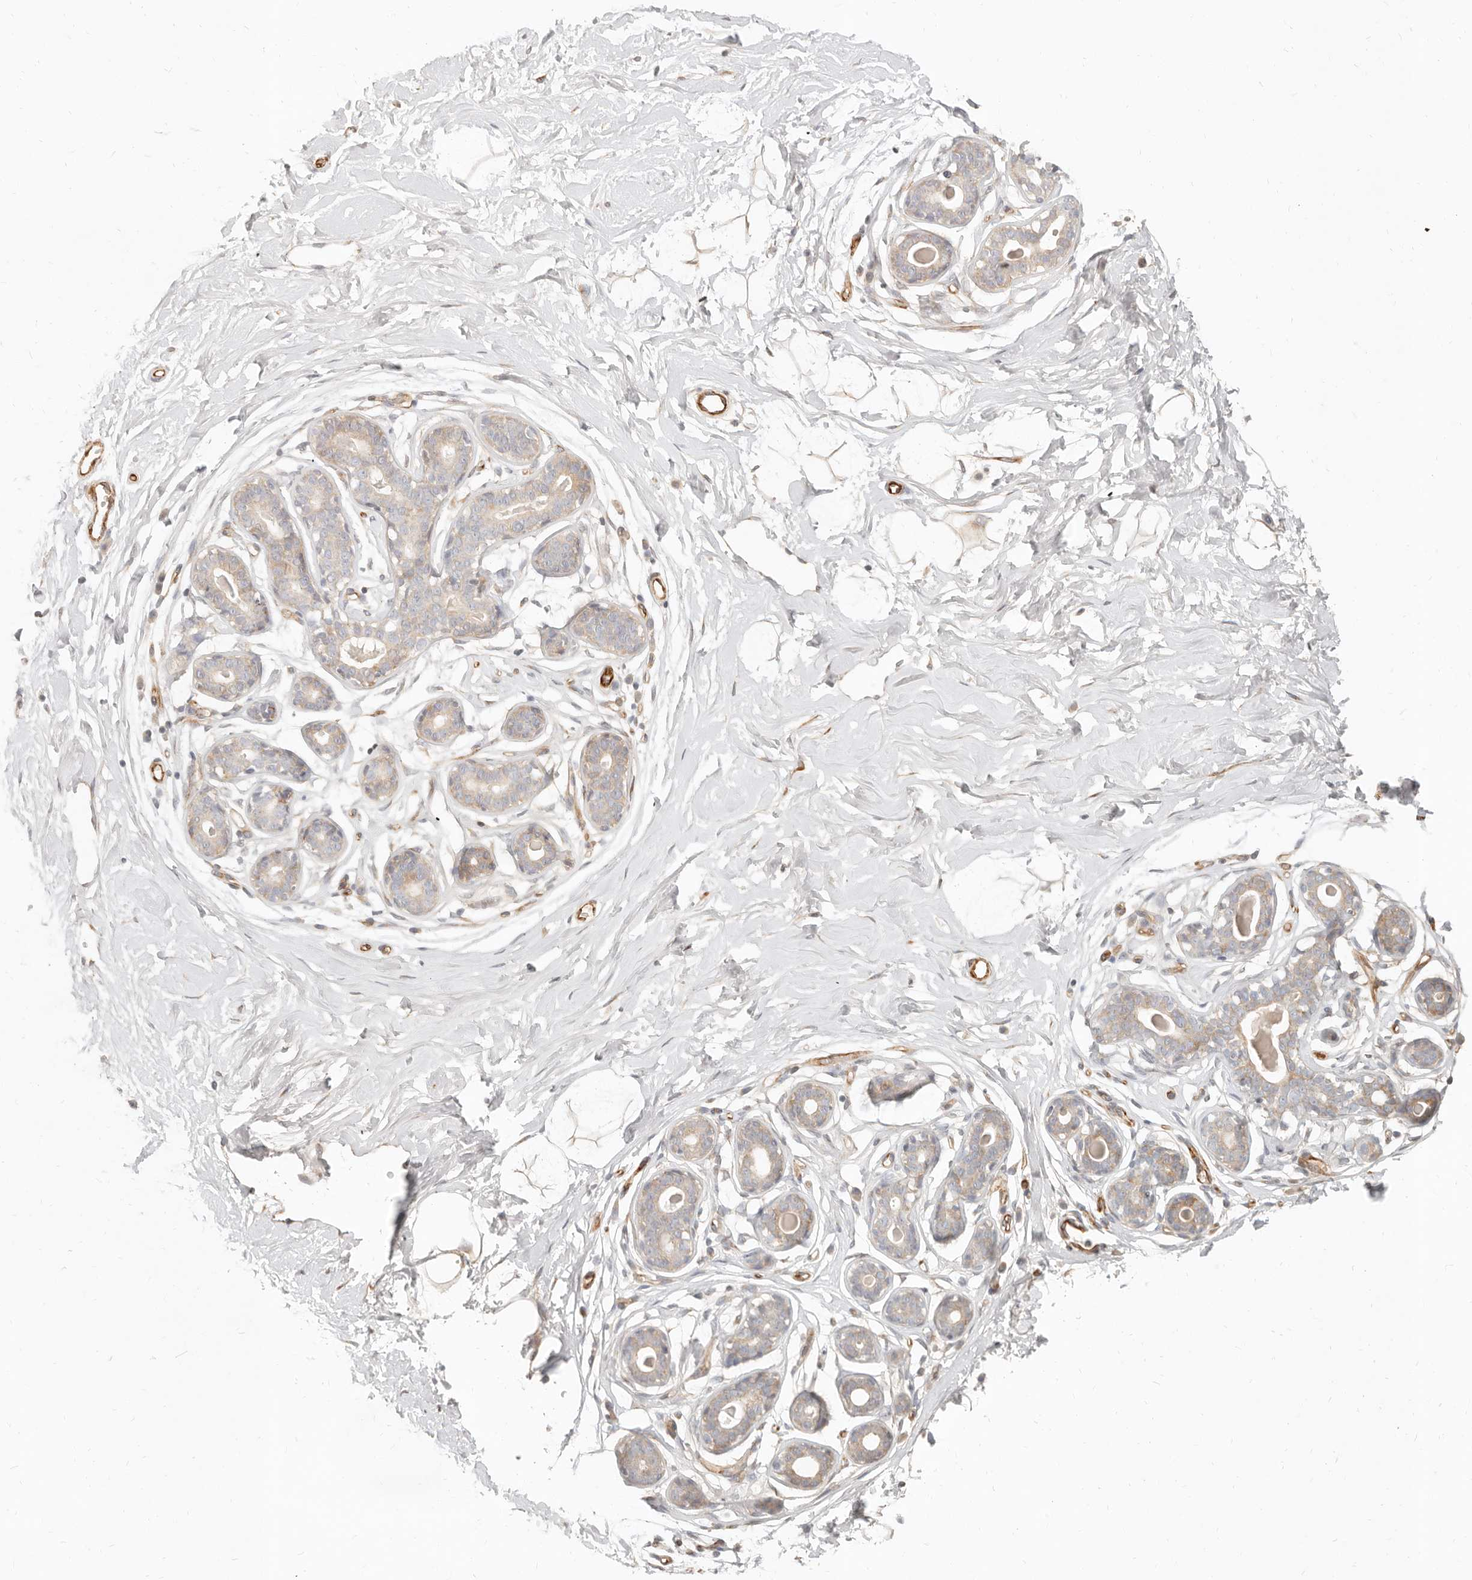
{"staining": {"intensity": "moderate", "quantity": ">75%", "location": "cytoplasmic/membranous"}, "tissue": "breast", "cell_type": "Adipocytes", "image_type": "normal", "snomed": [{"axis": "morphology", "description": "Normal tissue, NOS"}, {"axis": "morphology", "description": "Adenoma, NOS"}, {"axis": "topography", "description": "Breast"}], "caption": "Immunohistochemical staining of unremarkable breast shows medium levels of moderate cytoplasmic/membranous positivity in about >75% of adipocytes. (brown staining indicates protein expression, while blue staining denotes nuclei).", "gene": "SASS6", "patient": {"sex": "female", "age": 23}}